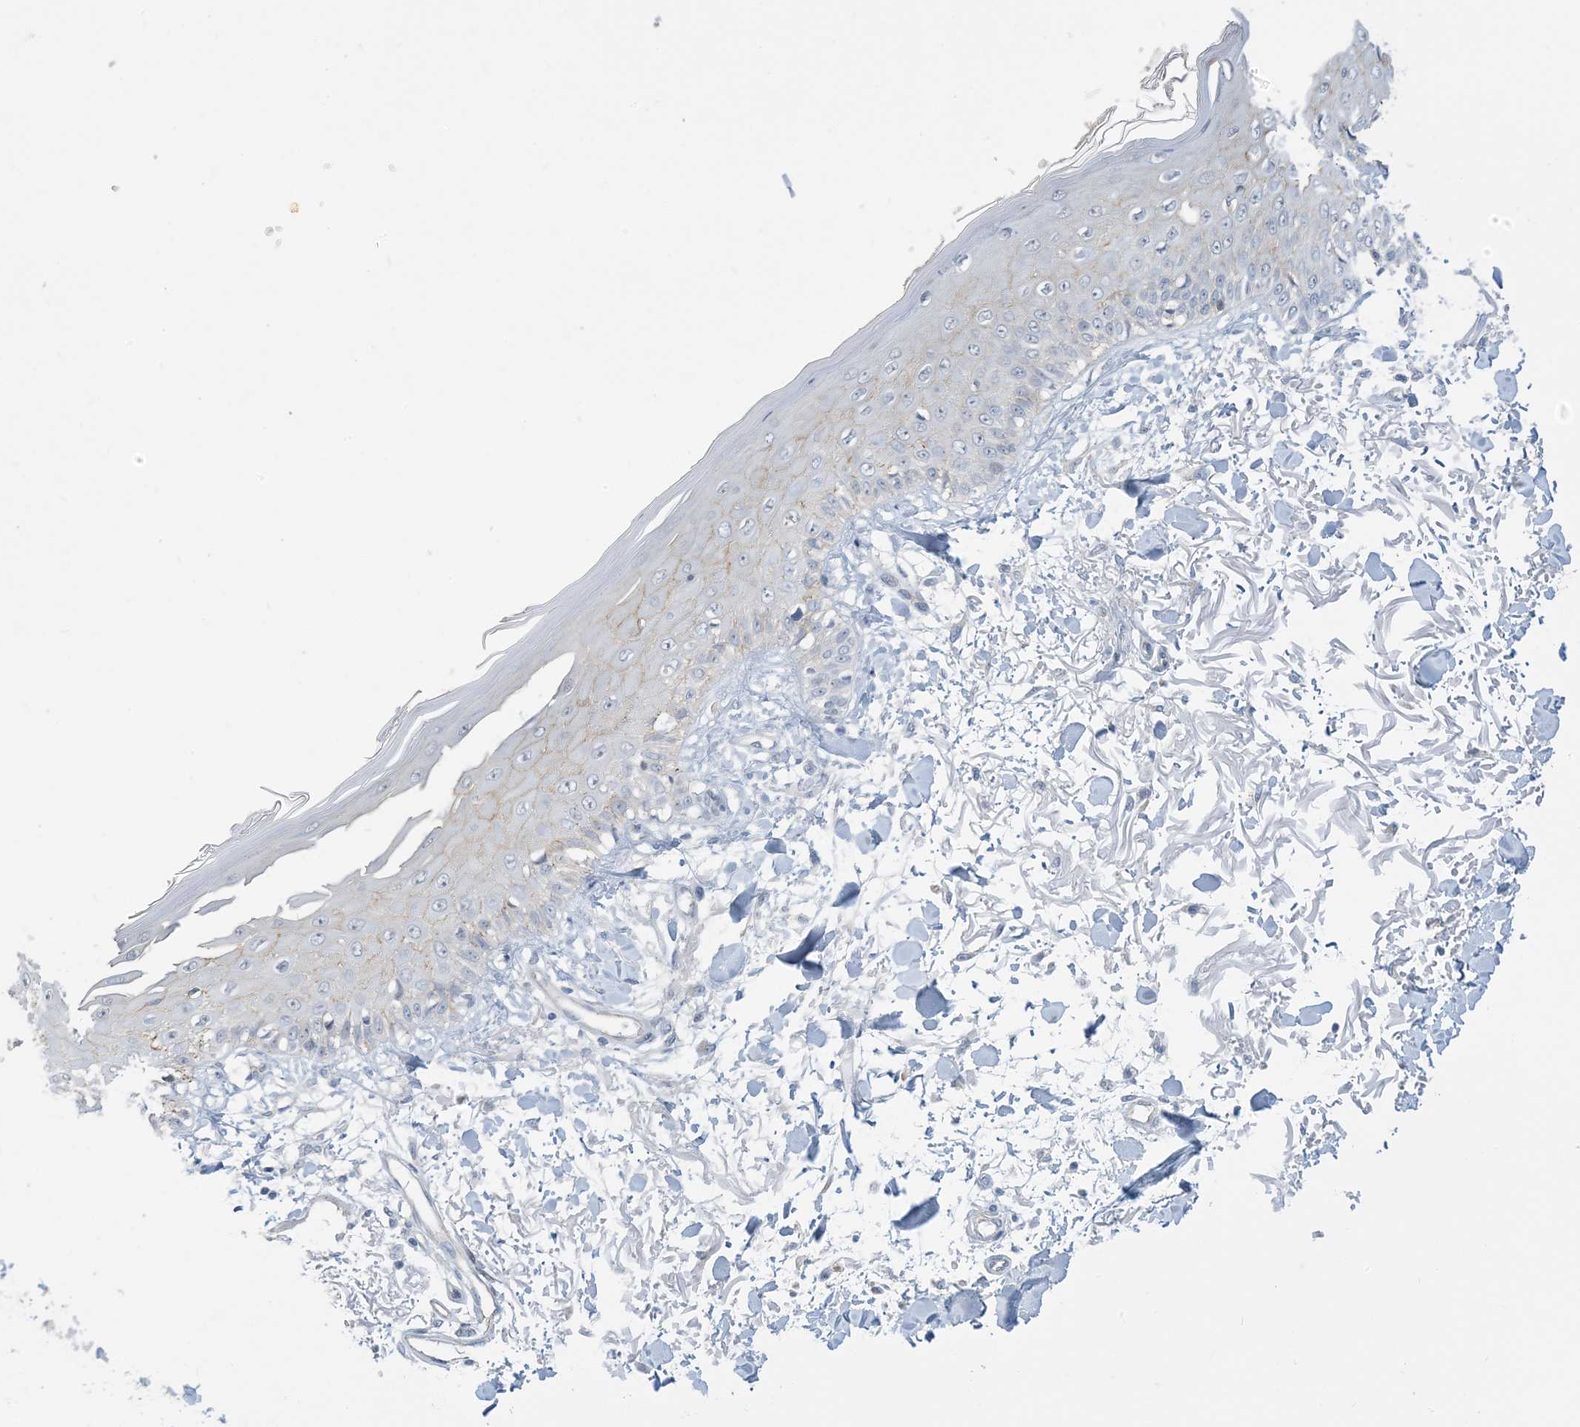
{"staining": {"intensity": "negative", "quantity": "none", "location": "none"}, "tissue": "skin", "cell_type": "Fibroblasts", "image_type": "normal", "snomed": [{"axis": "morphology", "description": "Normal tissue, NOS"}, {"axis": "morphology", "description": "Squamous cell carcinoma, NOS"}, {"axis": "topography", "description": "Skin"}, {"axis": "topography", "description": "Peripheral nerve tissue"}], "caption": "This is an immunohistochemistry histopathology image of normal skin. There is no expression in fibroblasts.", "gene": "IL36B", "patient": {"sex": "male", "age": 83}}